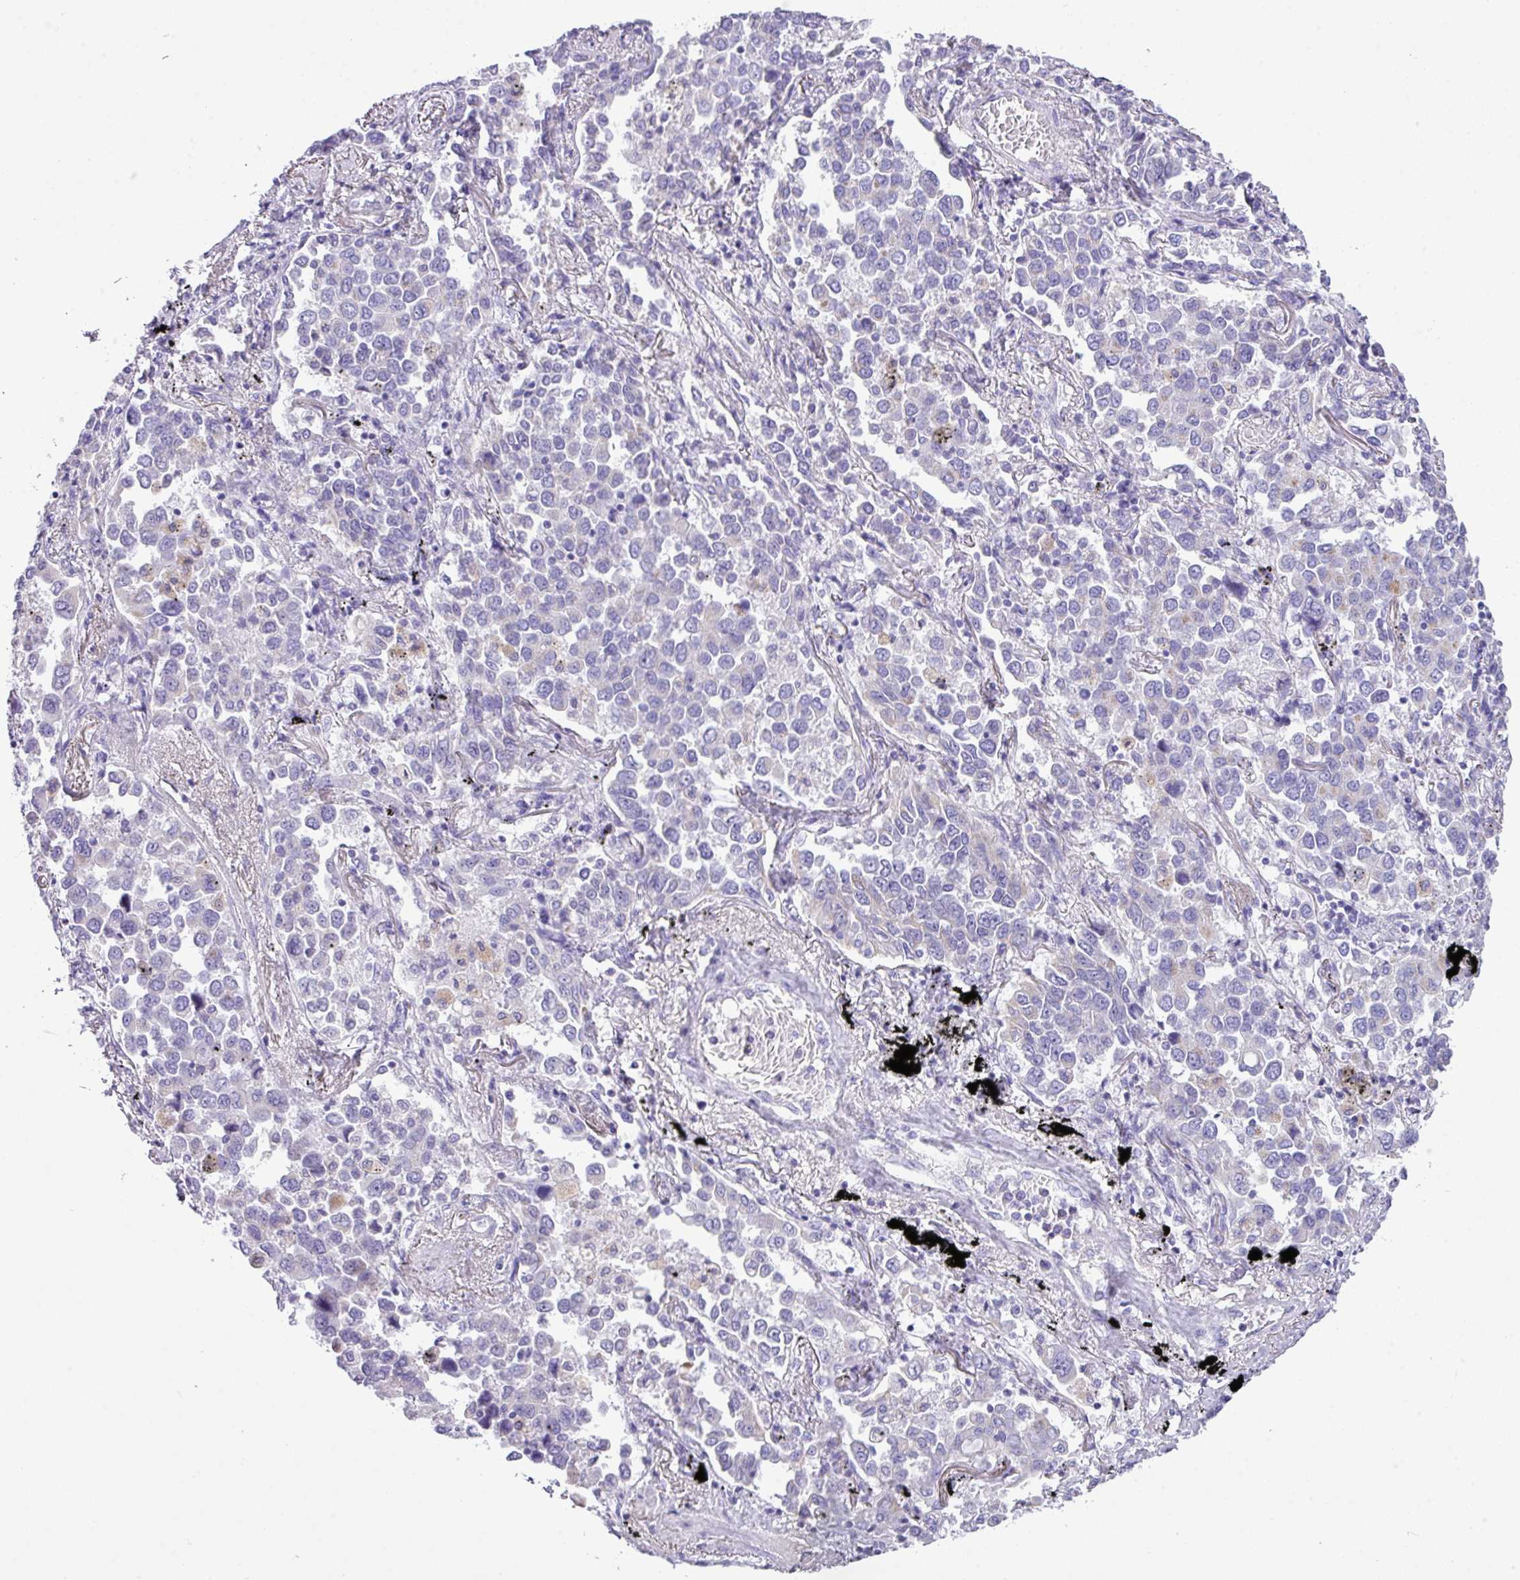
{"staining": {"intensity": "negative", "quantity": "none", "location": "none"}, "tissue": "lung cancer", "cell_type": "Tumor cells", "image_type": "cancer", "snomed": [{"axis": "morphology", "description": "Adenocarcinoma, NOS"}, {"axis": "topography", "description": "Lung"}], "caption": "A histopathology image of lung cancer (adenocarcinoma) stained for a protein displays no brown staining in tumor cells.", "gene": "AGO3", "patient": {"sex": "male", "age": 67}}